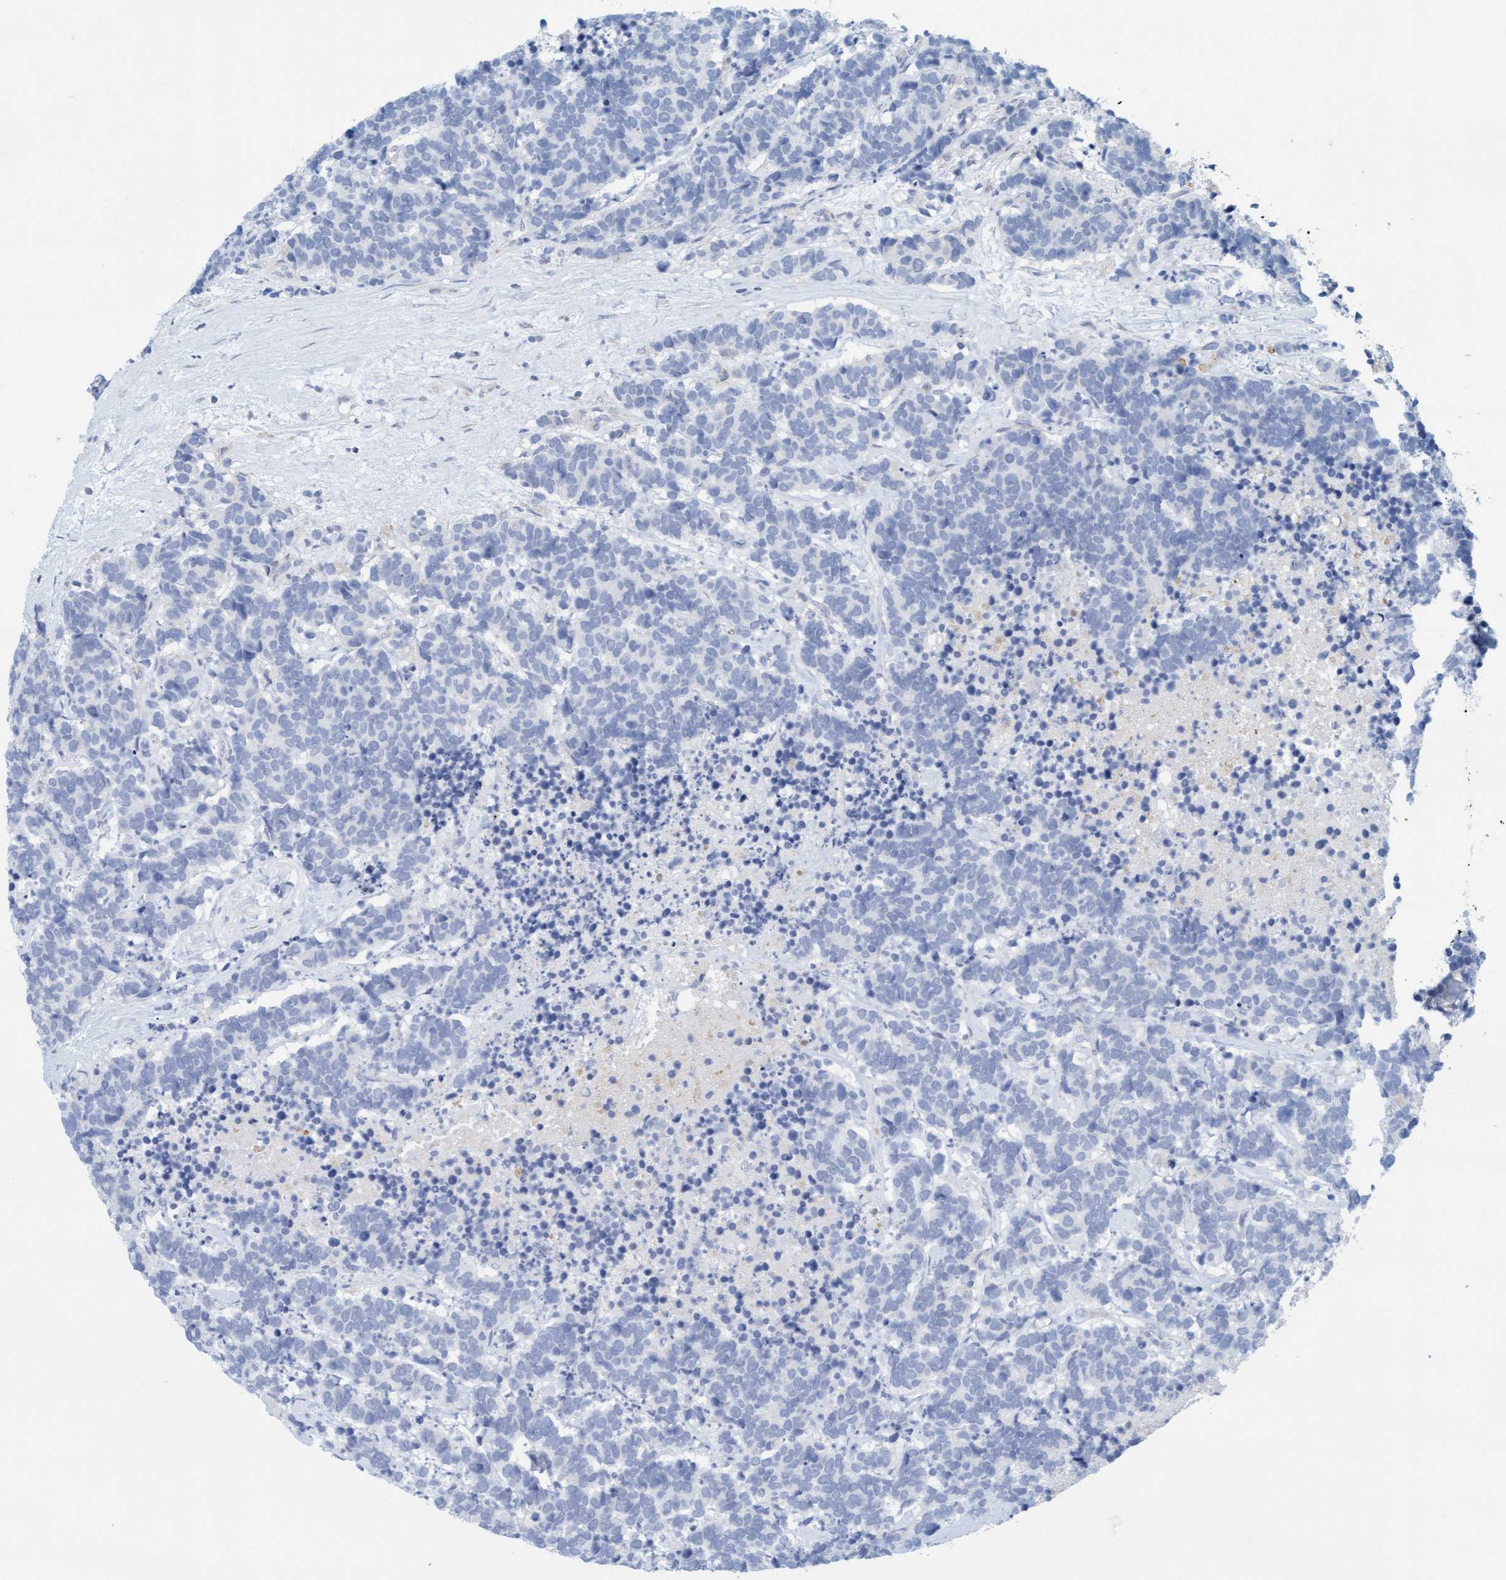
{"staining": {"intensity": "negative", "quantity": "none", "location": "none"}, "tissue": "carcinoid", "cell_type": "Tumor cells", "image_type": "cancer", "snomed": [{"axis": "morphology", "description": "Carcinoma, NOS"}, {"axis": "morphology", "description": "Carcinoid, malignant, NOS"}, {"axis": "topography", "description": "Urinary bladder"}], "caption": "High power microscopy photomicrograph of an immunohistochemistry histopathology image of carcinoid, revealing no significant staining in tumor cells.", "gene": "SLC28A3", "patient": {"sex": "male", "age": 57}}